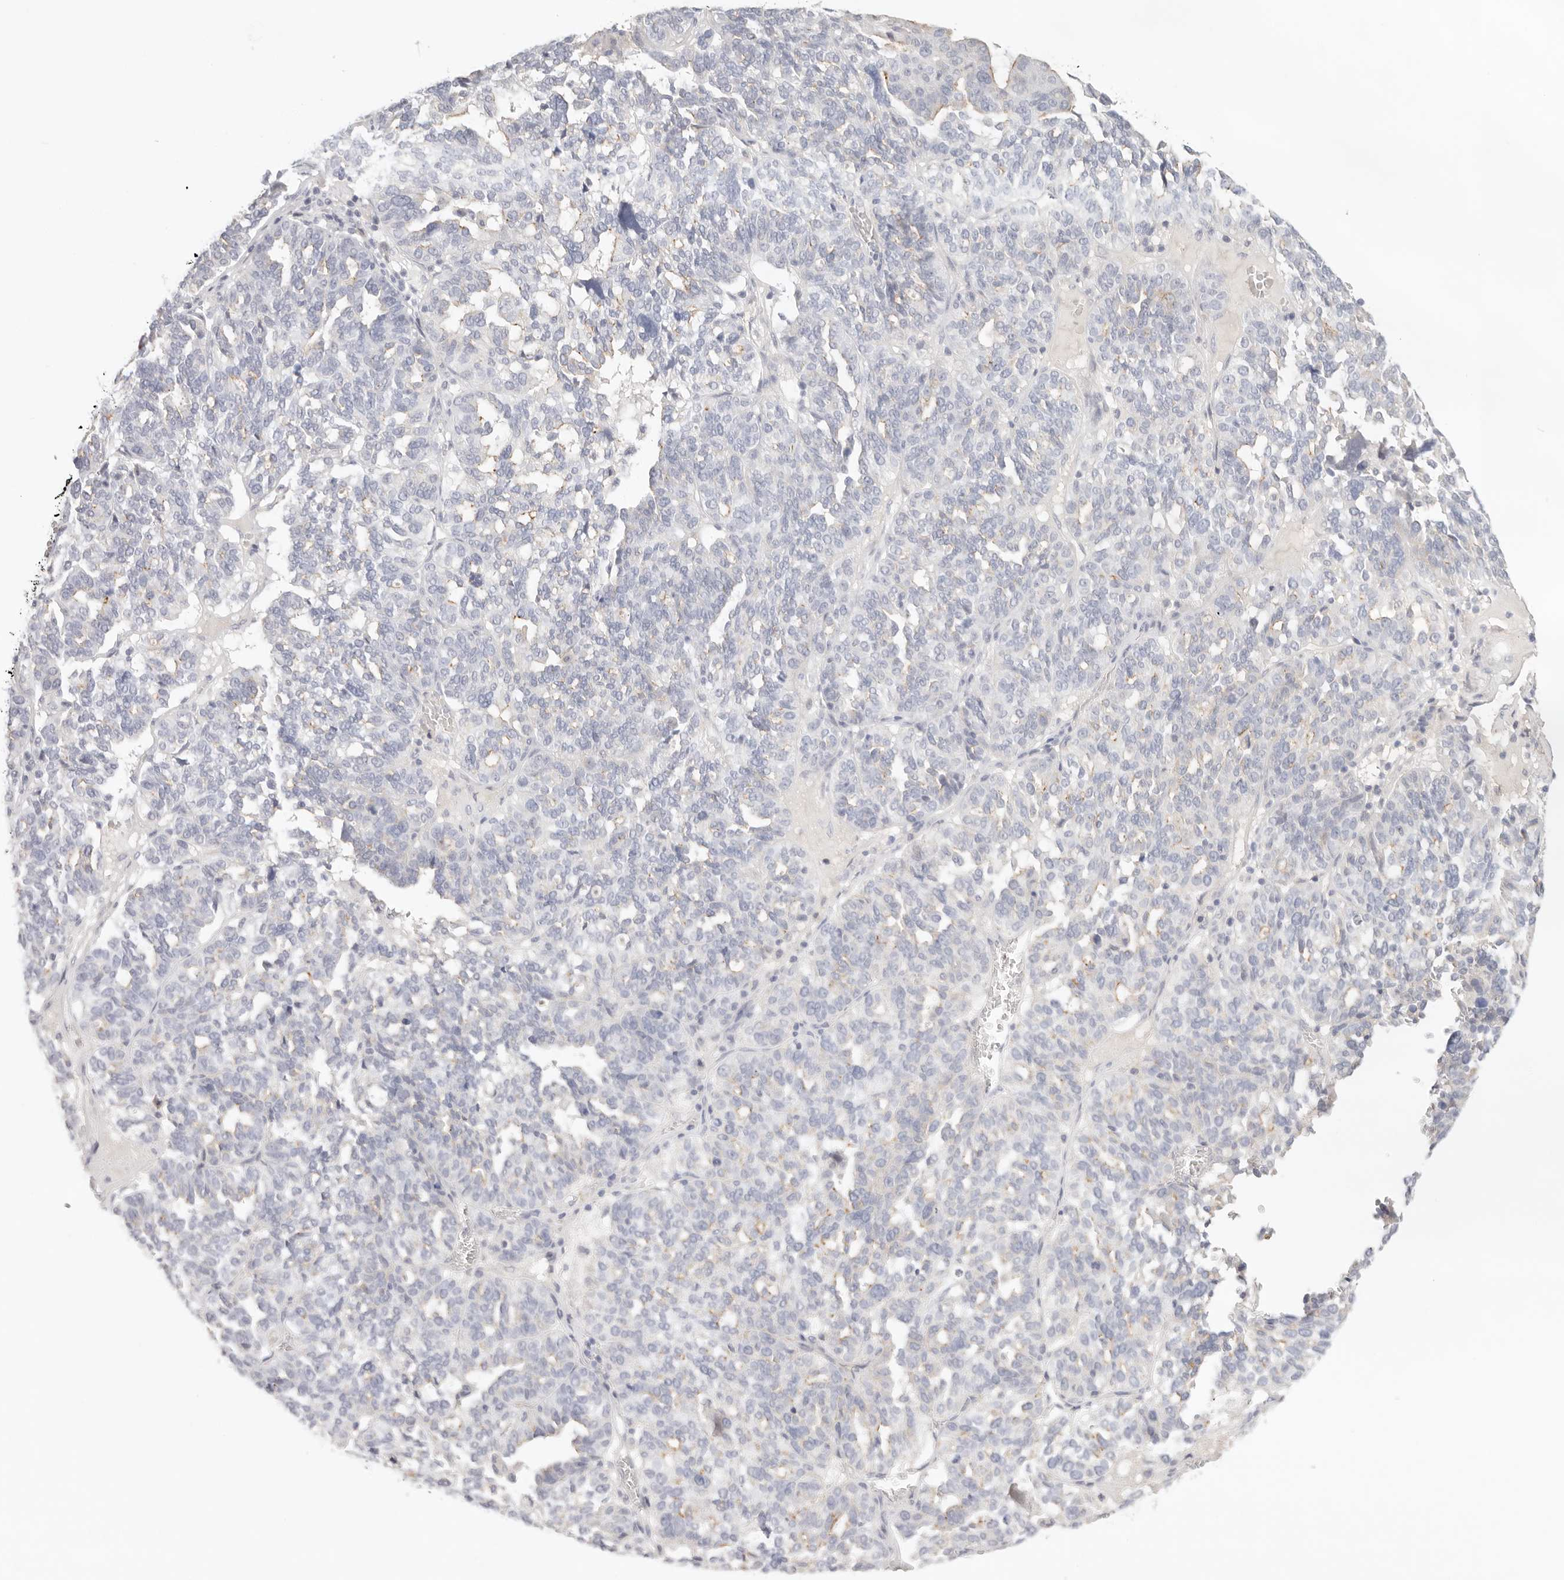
{"staining": {"intensity": "negative", "quantity": "none", "location": "none"}, "tissue": "ovarian cancer", "cell_type": "Tumor cells", "image_type": "cancer", "snomed": [{"axis": "morphology", "description": "Cystadenocarcinoma, serous, NOS"}, {"axis": "topography", "description": "Ovary"}], "caption": "High magnification brightfield microscopy of ovarian cancer stained with DAB (brown) and counterstained with hematoxylin (blue): tumor cells show no significant positivity.", "gene": "CEP120", "patient": {"sex": "female", "age": 59}}